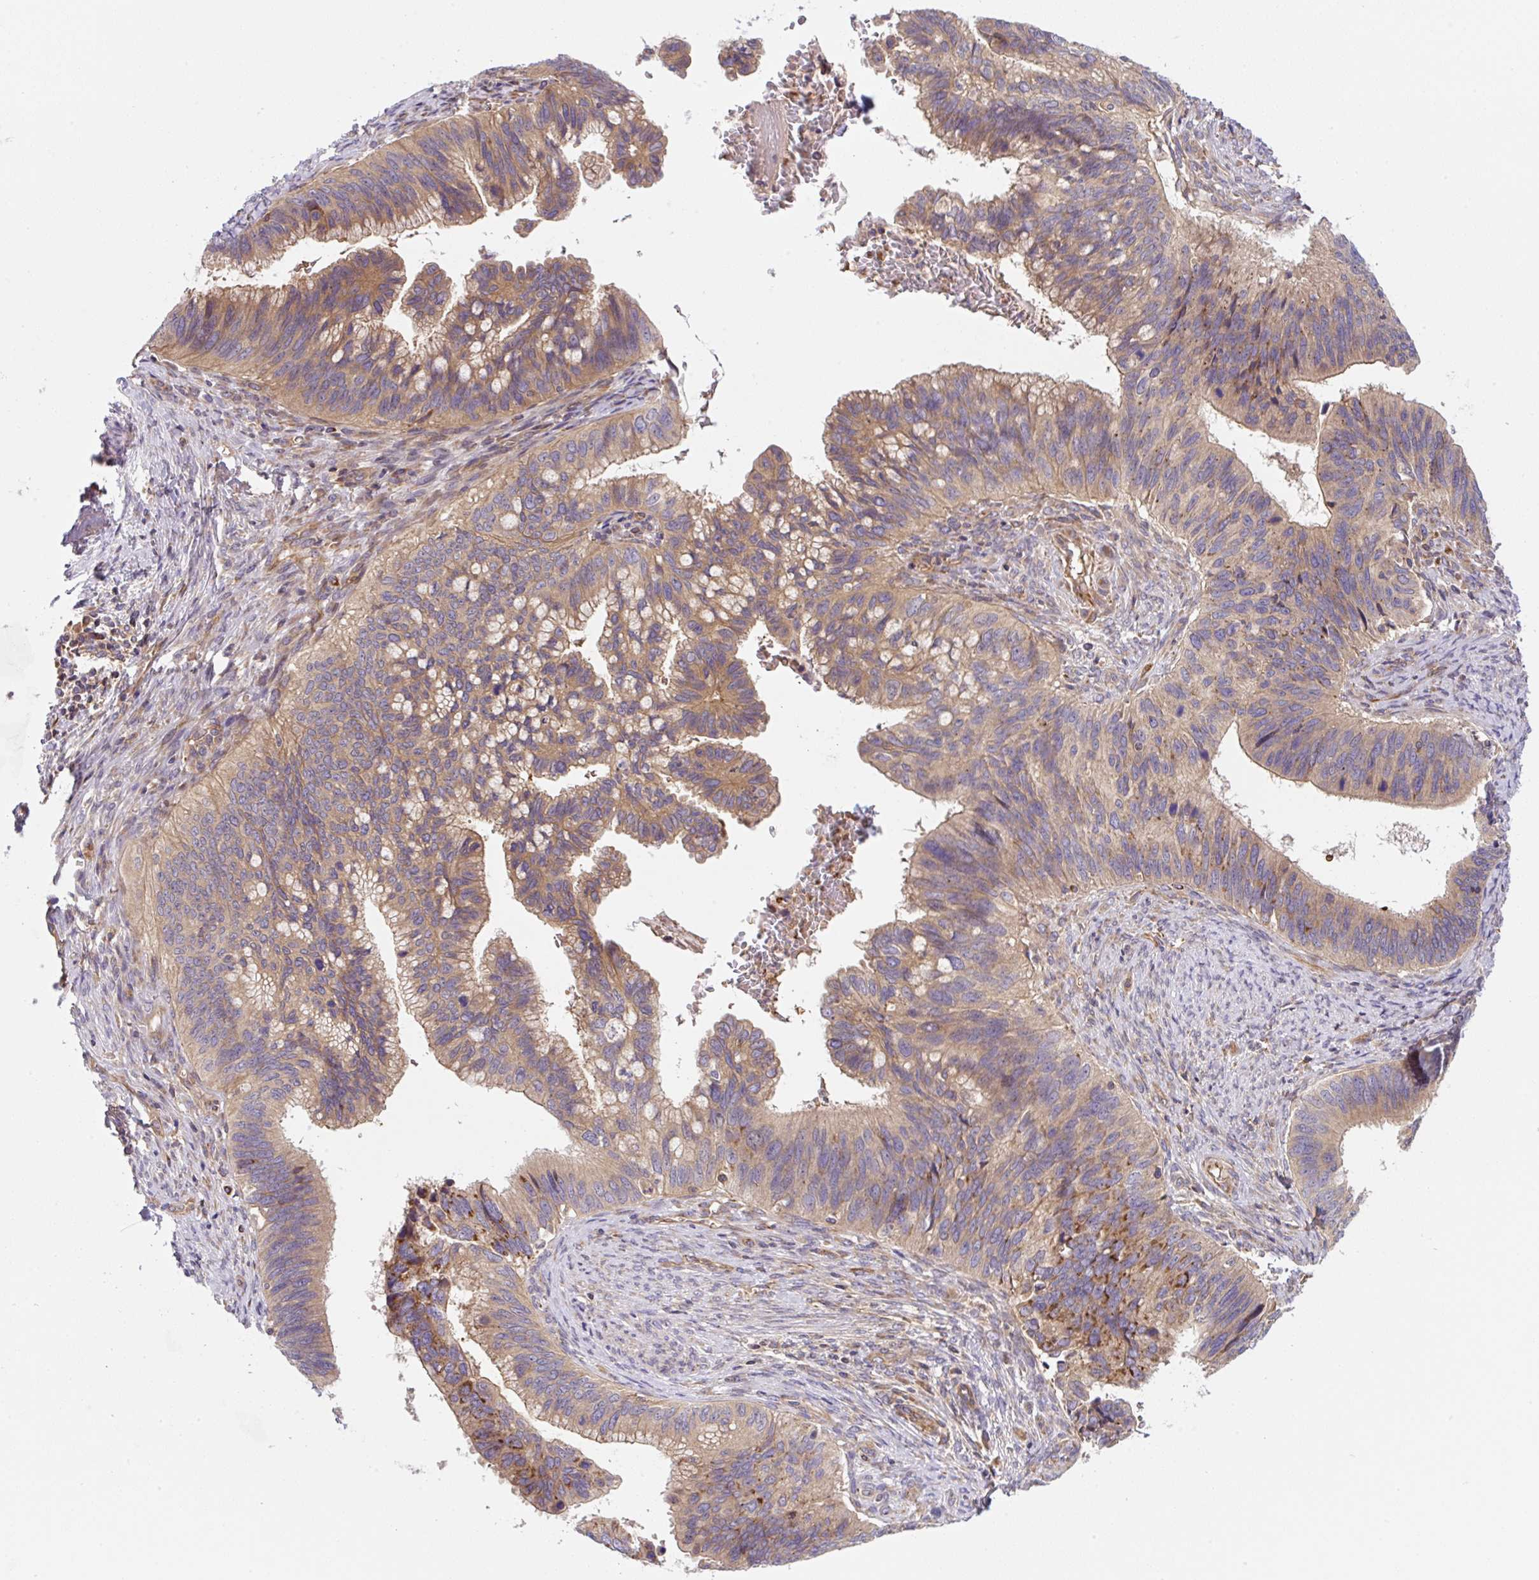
{"staining": {"intensity": "moderate", "quantity": "25%-75%", "location": "cytoplasmic/membranous"}, "tissue": "cervical cancer", "cell_type": "Tumor cells", "image_type": "cancer", "snomed": [{"axis": "morphology", "description": "Adenocarcinoma, NOS"}, {"axis": "topography", "description": "Cervix"}], "caption": "This micrograph displays immunohistochemistry (IHC) staining of human cervical cancer, with medium moderate cytoplasmic/membranous staining in approximately 25%-75% of tumor cells.", "gene": "APOBEC3D", "patient": {"sex": "female", "age": 42}}